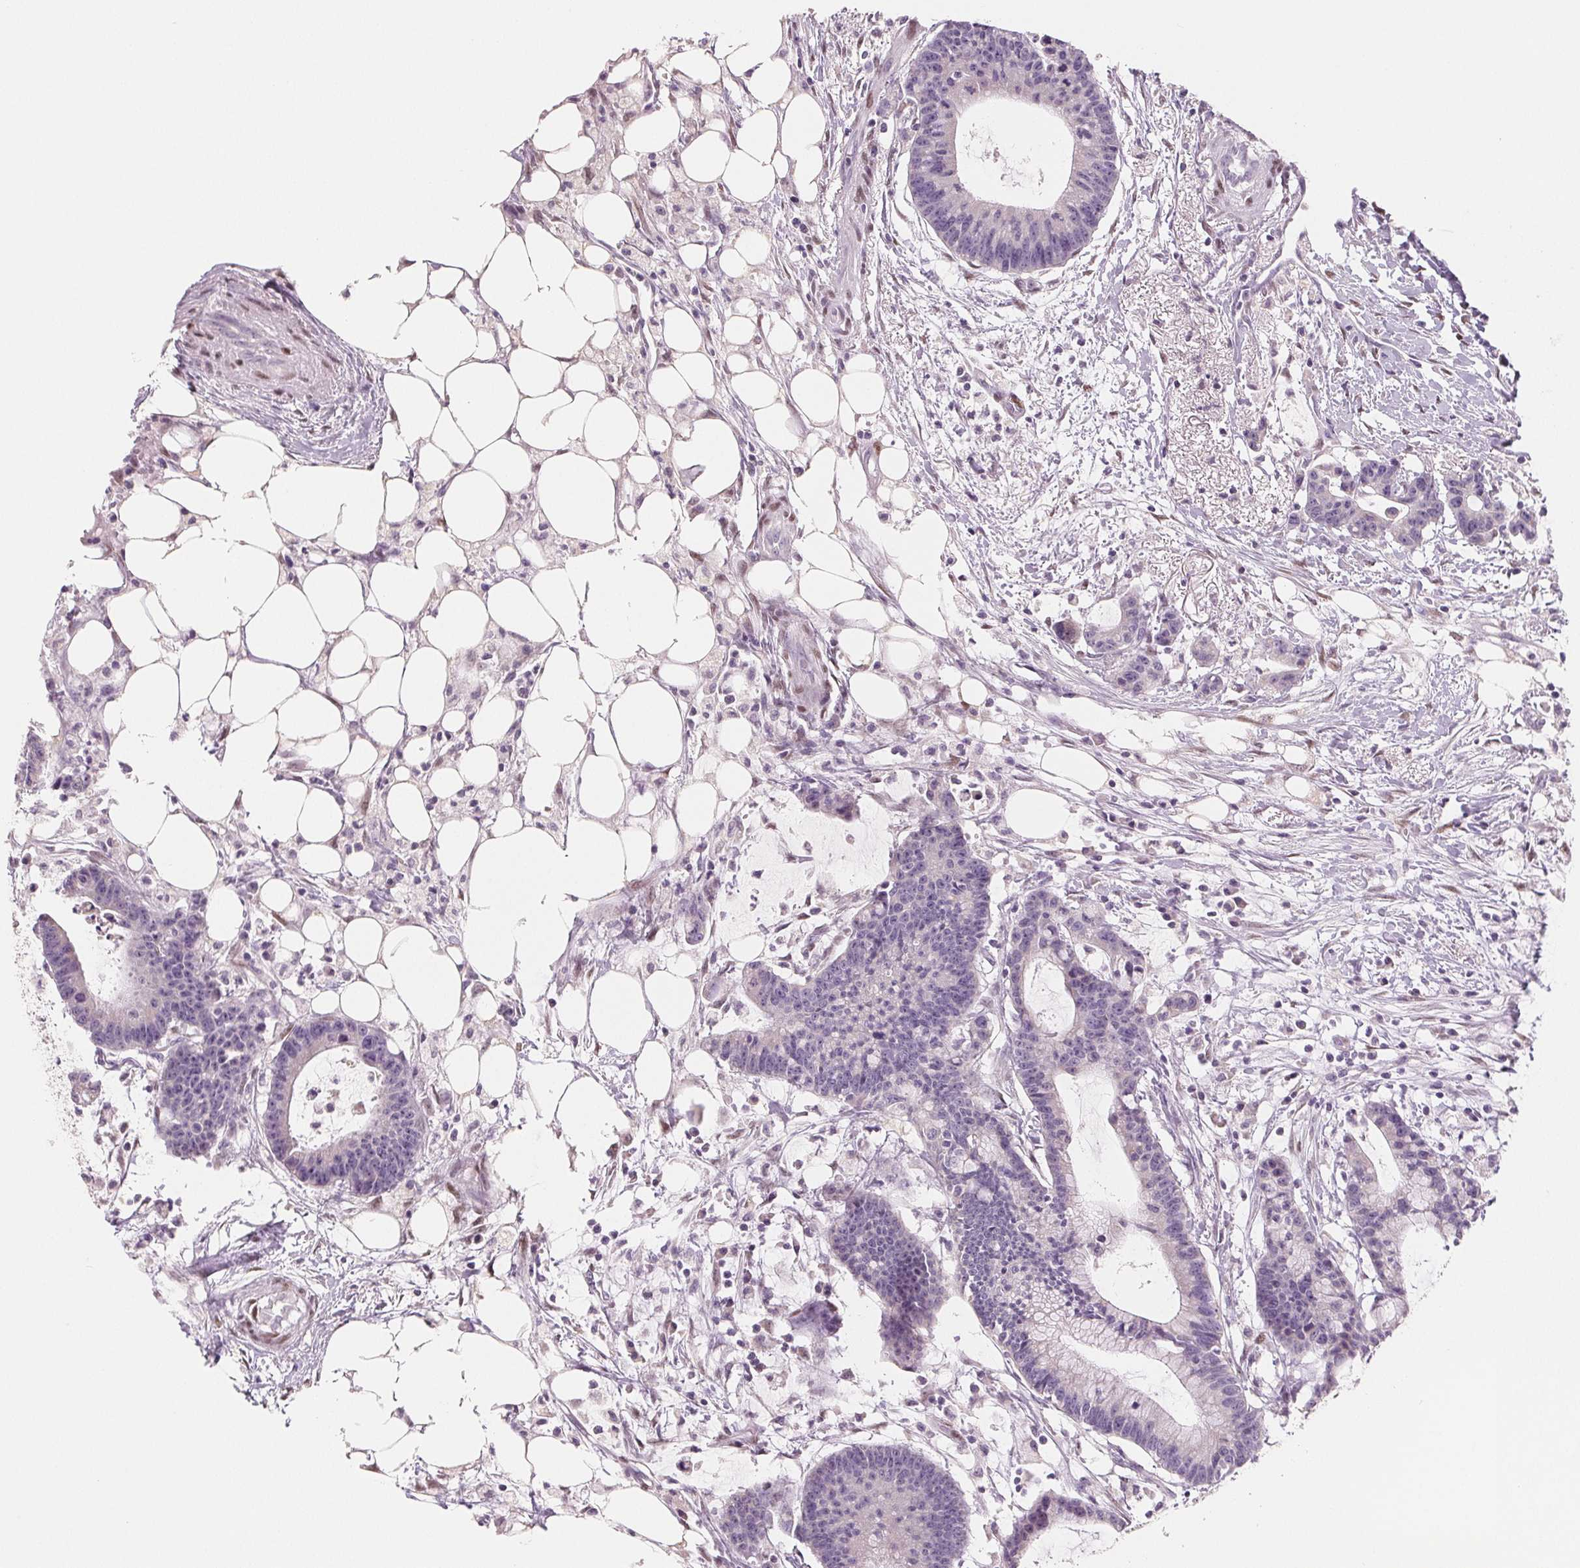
{"staining": {"intensity": "negative", "quantity": "none", "location": "none"}, "tissue": "colorectal cancer", "cell_type": "Tumor cells", "image_type": "cancer", "snomed": [{"axis": "morphology", "description": "Adenocarcinoma, NOS"}, {"axis": "topography", "description": "Colon"}], "caption": "This is an immunohistochemistry image of human colorectal cancer (adenocarcinoma). There is no expression in tumor cells.", "gene": "SMARCD3", "patient": {"sex": "female", "age": 78}}